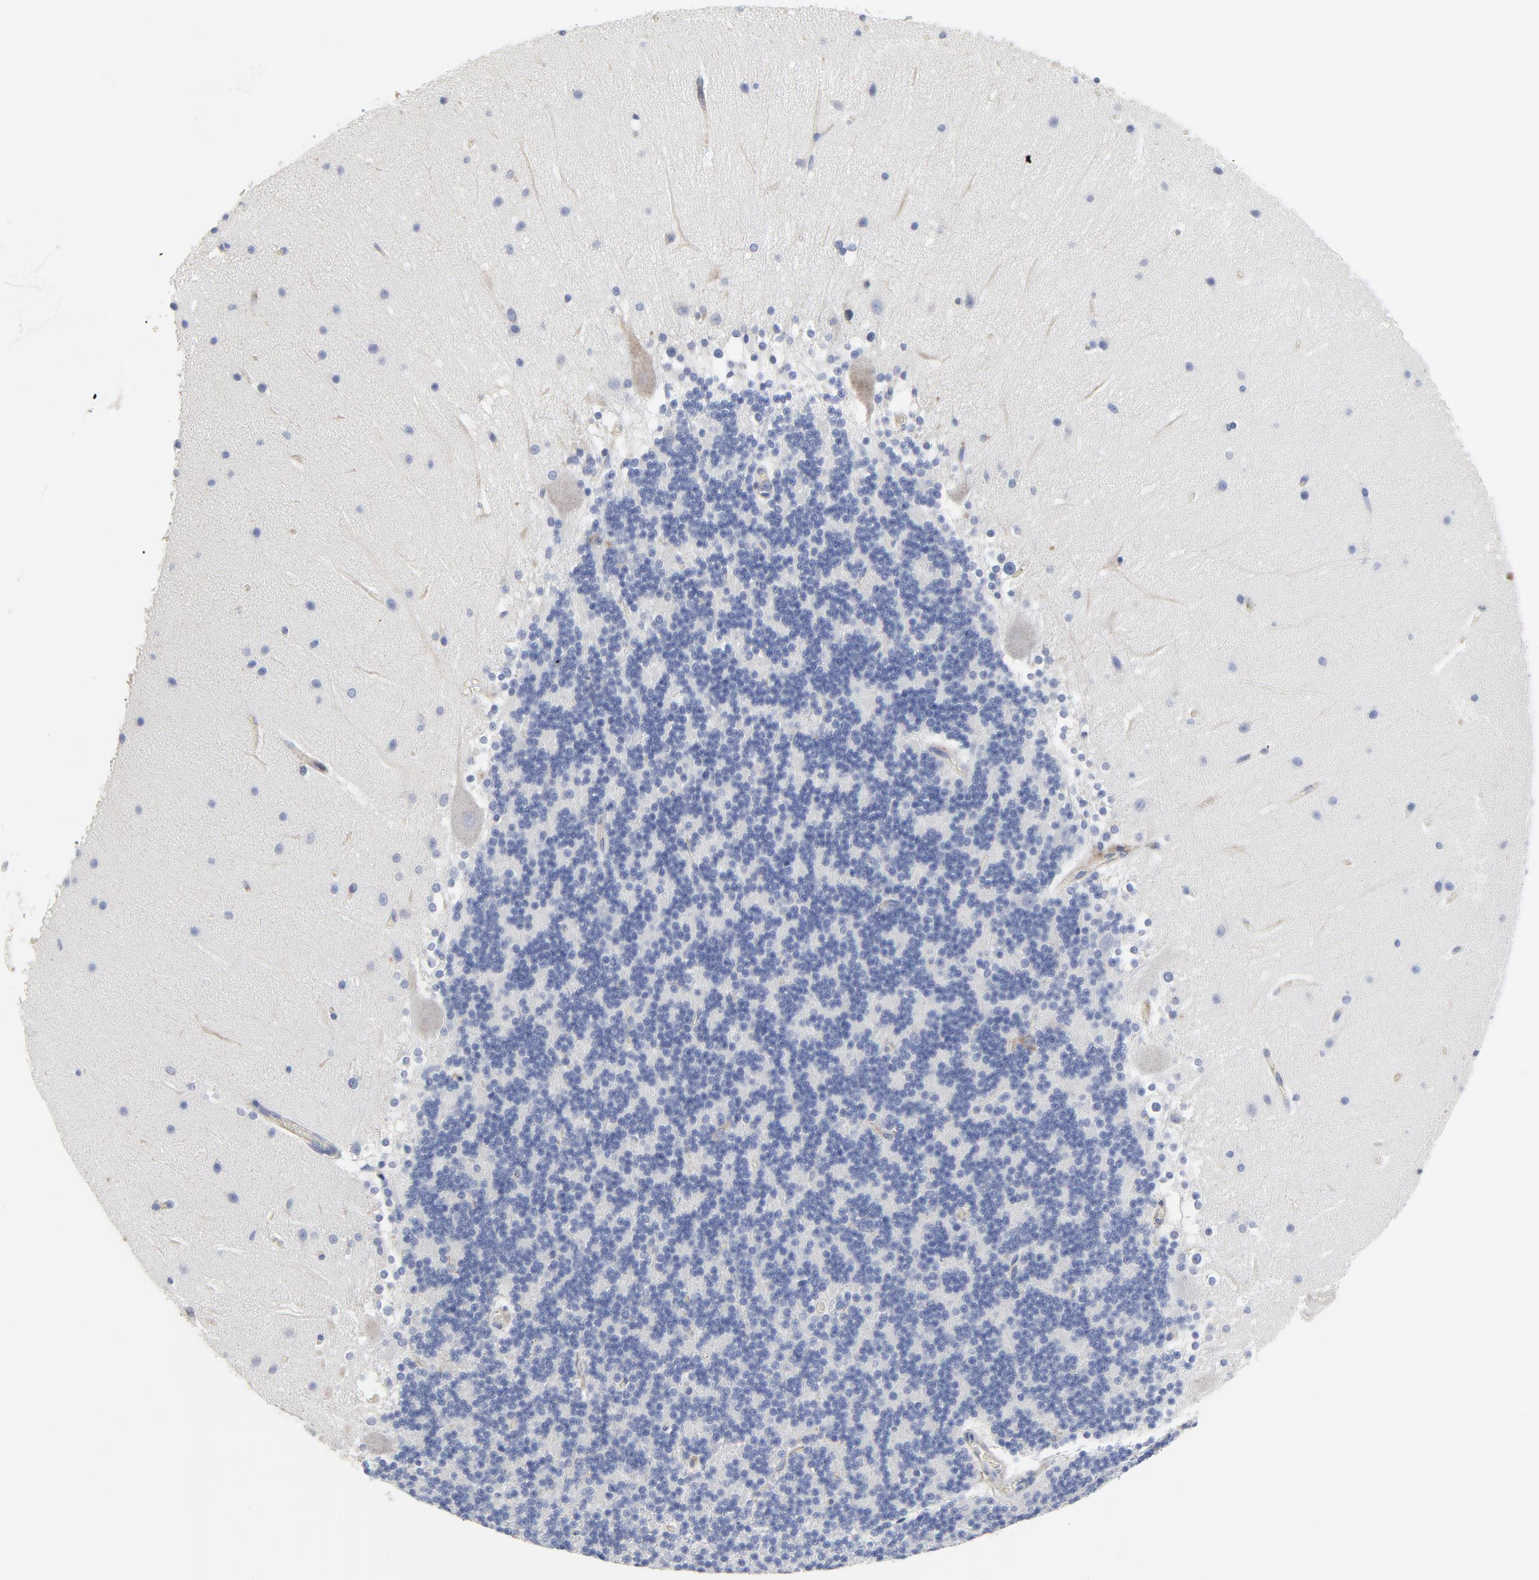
{"staining": {"intensity": "negative", "quantity": "none", "location": "none"}, "tissue": "cerebellum", "cell_type": "Cells in granular layer", "image_type": "normal", "snomed": [{"axis": "morphology", "description": "Normal tissue, NOS"}, {"axis": "topography", "description": "Cerebellum"}], "caption": "An immunohistochemistry histopathology image of benign cerebellum is shown. There is no staining in cells in granular layer of cerebellum. The staining is performed using DAB brown chromogen with nuclei counter-stained in using hematoxylin.", "gene": "NXF3", "patient": {"sex": "female", "age": 19}}